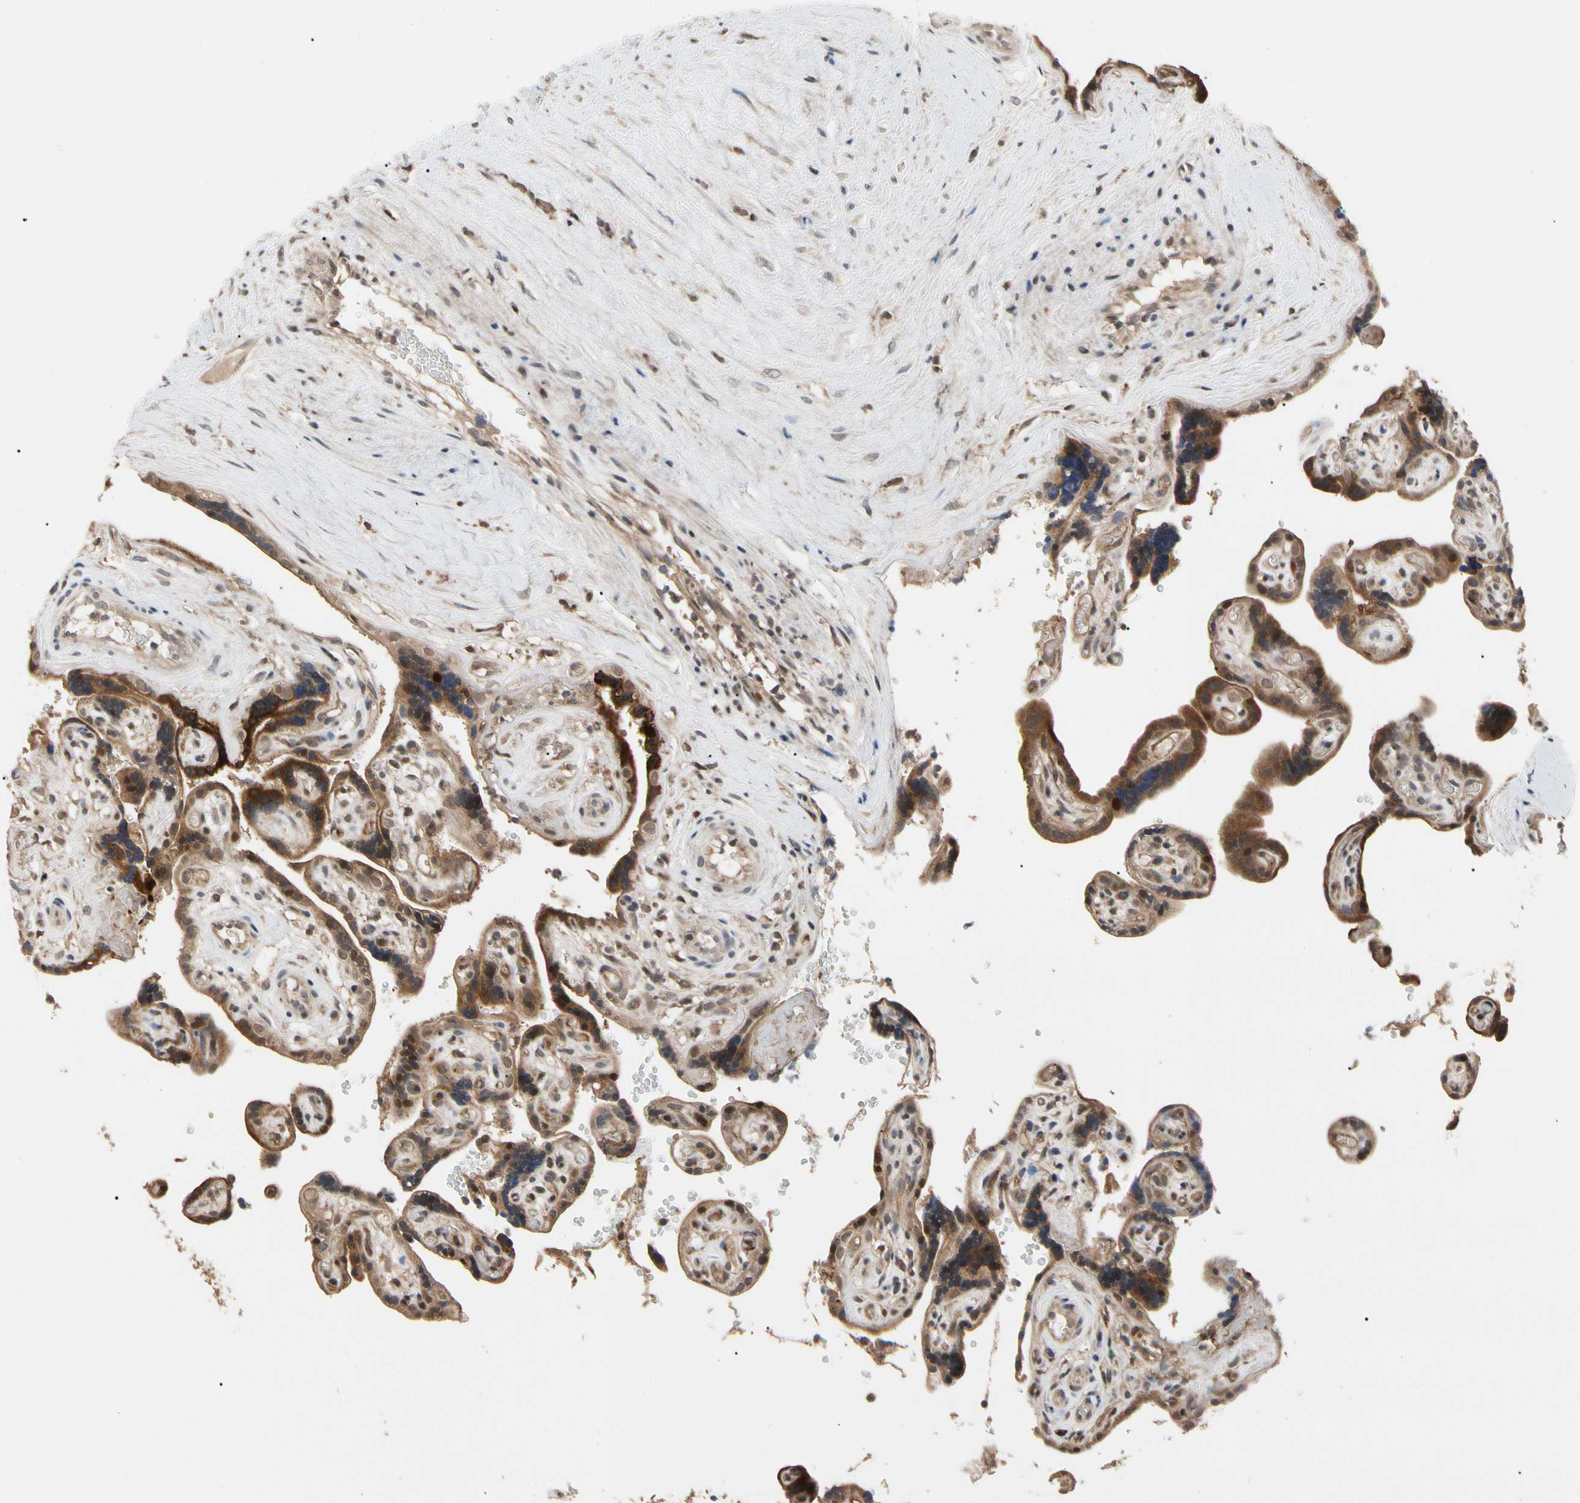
{"staining": {"intensity": "weak", "quantity": "25%-75%", "location": "cytoplasmic/membranous"}, "tissue": "placenta", "cell_type": "Decidual cells", "image_type": "normal", "snomed": [{"axis": "morphology", "description": "Normal tissue, NOS"}, {"axis": "topography", "description": "Placenta"}], "caption": "This is an image of immunohistochemistry (IHC) staining of unremarkable placenta, which shows weak staining in the cytoplasmic/membranous of decidual cells.", "gene": "CYTIP", "patient": {"sex": "female", "age": 30}}